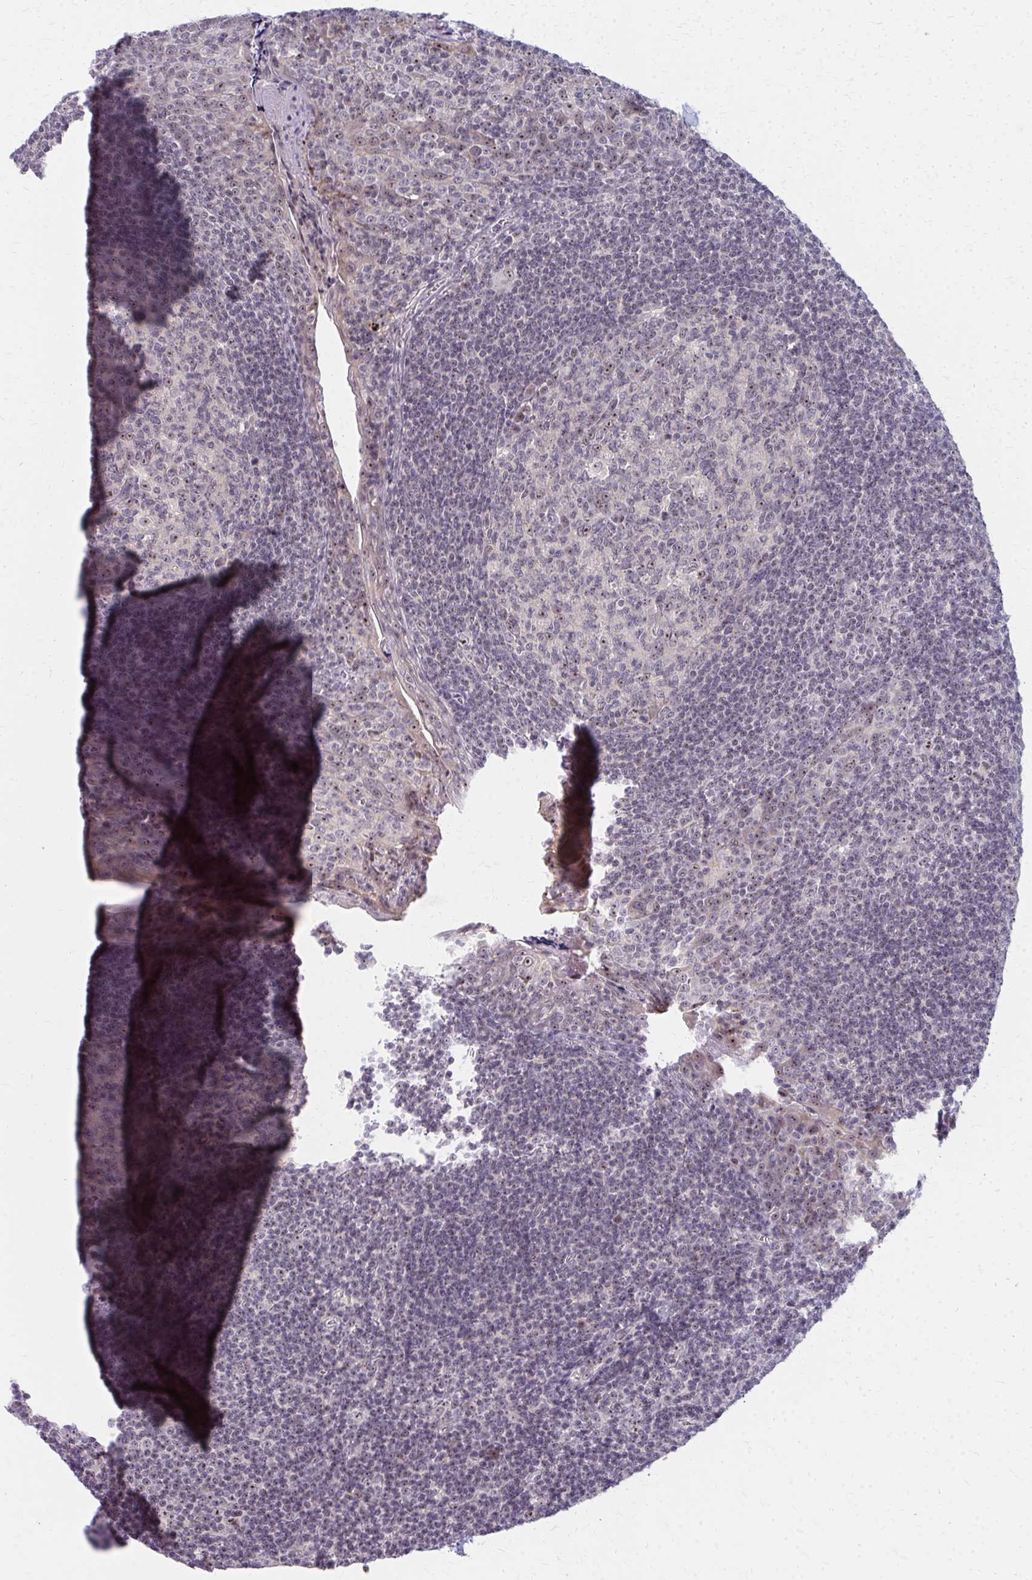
{"staining": {"intensity": "moderate", "quantity": "<25%", "location": "nuclear"}, "tissue": "tonsil", "cell_type": "Germinal center cells", "image_type": "normal", "snomed": [{"axis": "morphology", "description": "Normal tissue, NOS"}, {"axis": "morphology", "description": "Inflammation, NOS"}, {"axis": "topography", "description": "Tonsil"}], "caption": "Germinal center cells demonstrate low levels of moderate nuclear expression in about <25% of cells in benign human tonsil. The staining was performed using DAB, with brown indicating positive protein expression. Nuclei are stained blue with hematoxylin.", "gene": "NUDT16", "patient": {"sex": "female", "age": 31}}